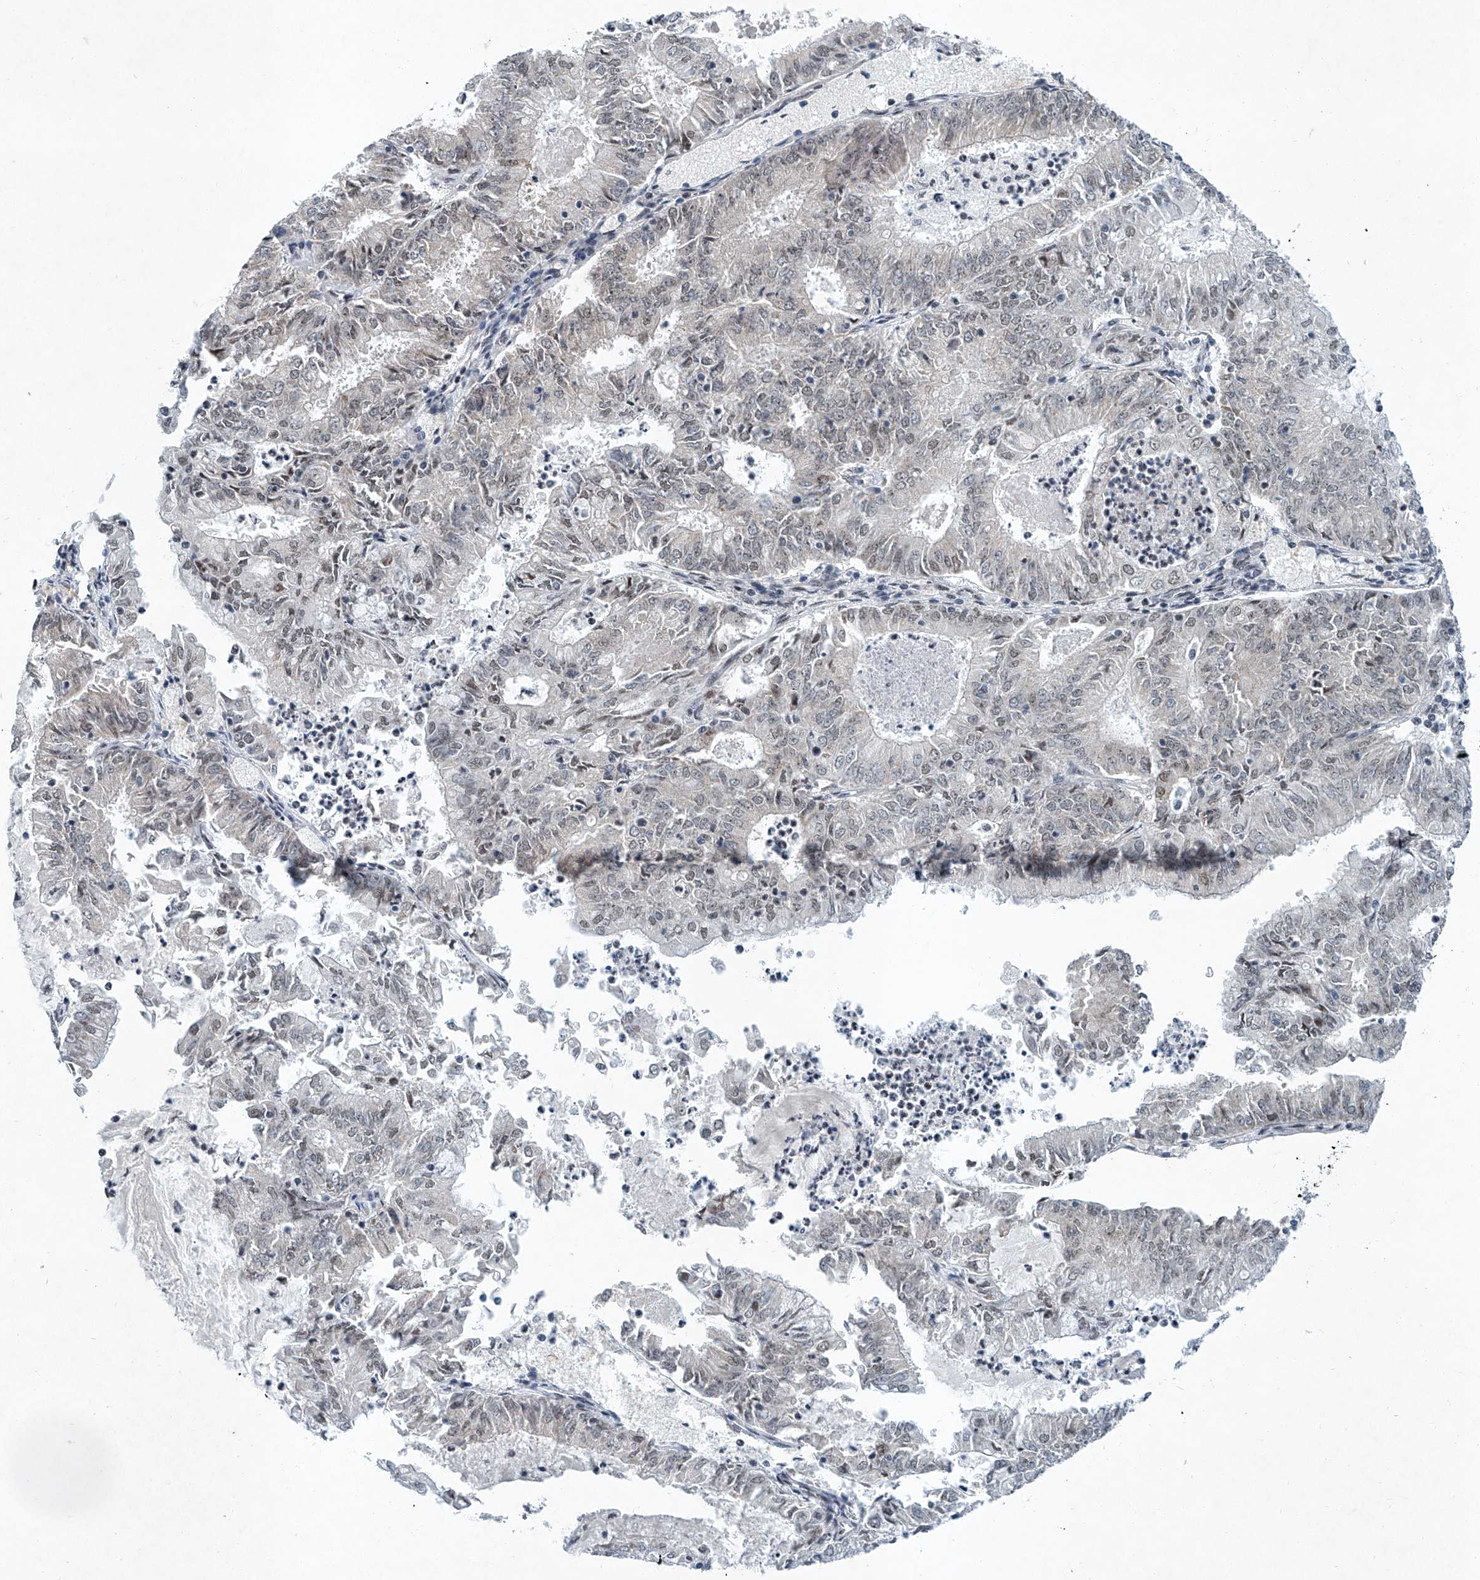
{"staining": {"intensity": "weak", "quantity": "<25%", "location": "nuclear"}, "tissue": "endometrial cancer", "cell_type": "Tumor cells", "image_type": "cancer", "snomed": [{"axis": "morphology", "description": "Adenocarcinoma, NOS"}, {"axis": "topography", "description": "Endometrium"}], "caption": "Micrograph shows no protein positivity in tumor cells of endometrial adenocarcinoma tissue. The staining was performed using DAB to visualize the protein expression in brown, while the nuclei were stained in blue with hematoxylin (Magnification: 20x).", "gene": "TFDP1", "patient": {"sex": "female", "age": 57}}